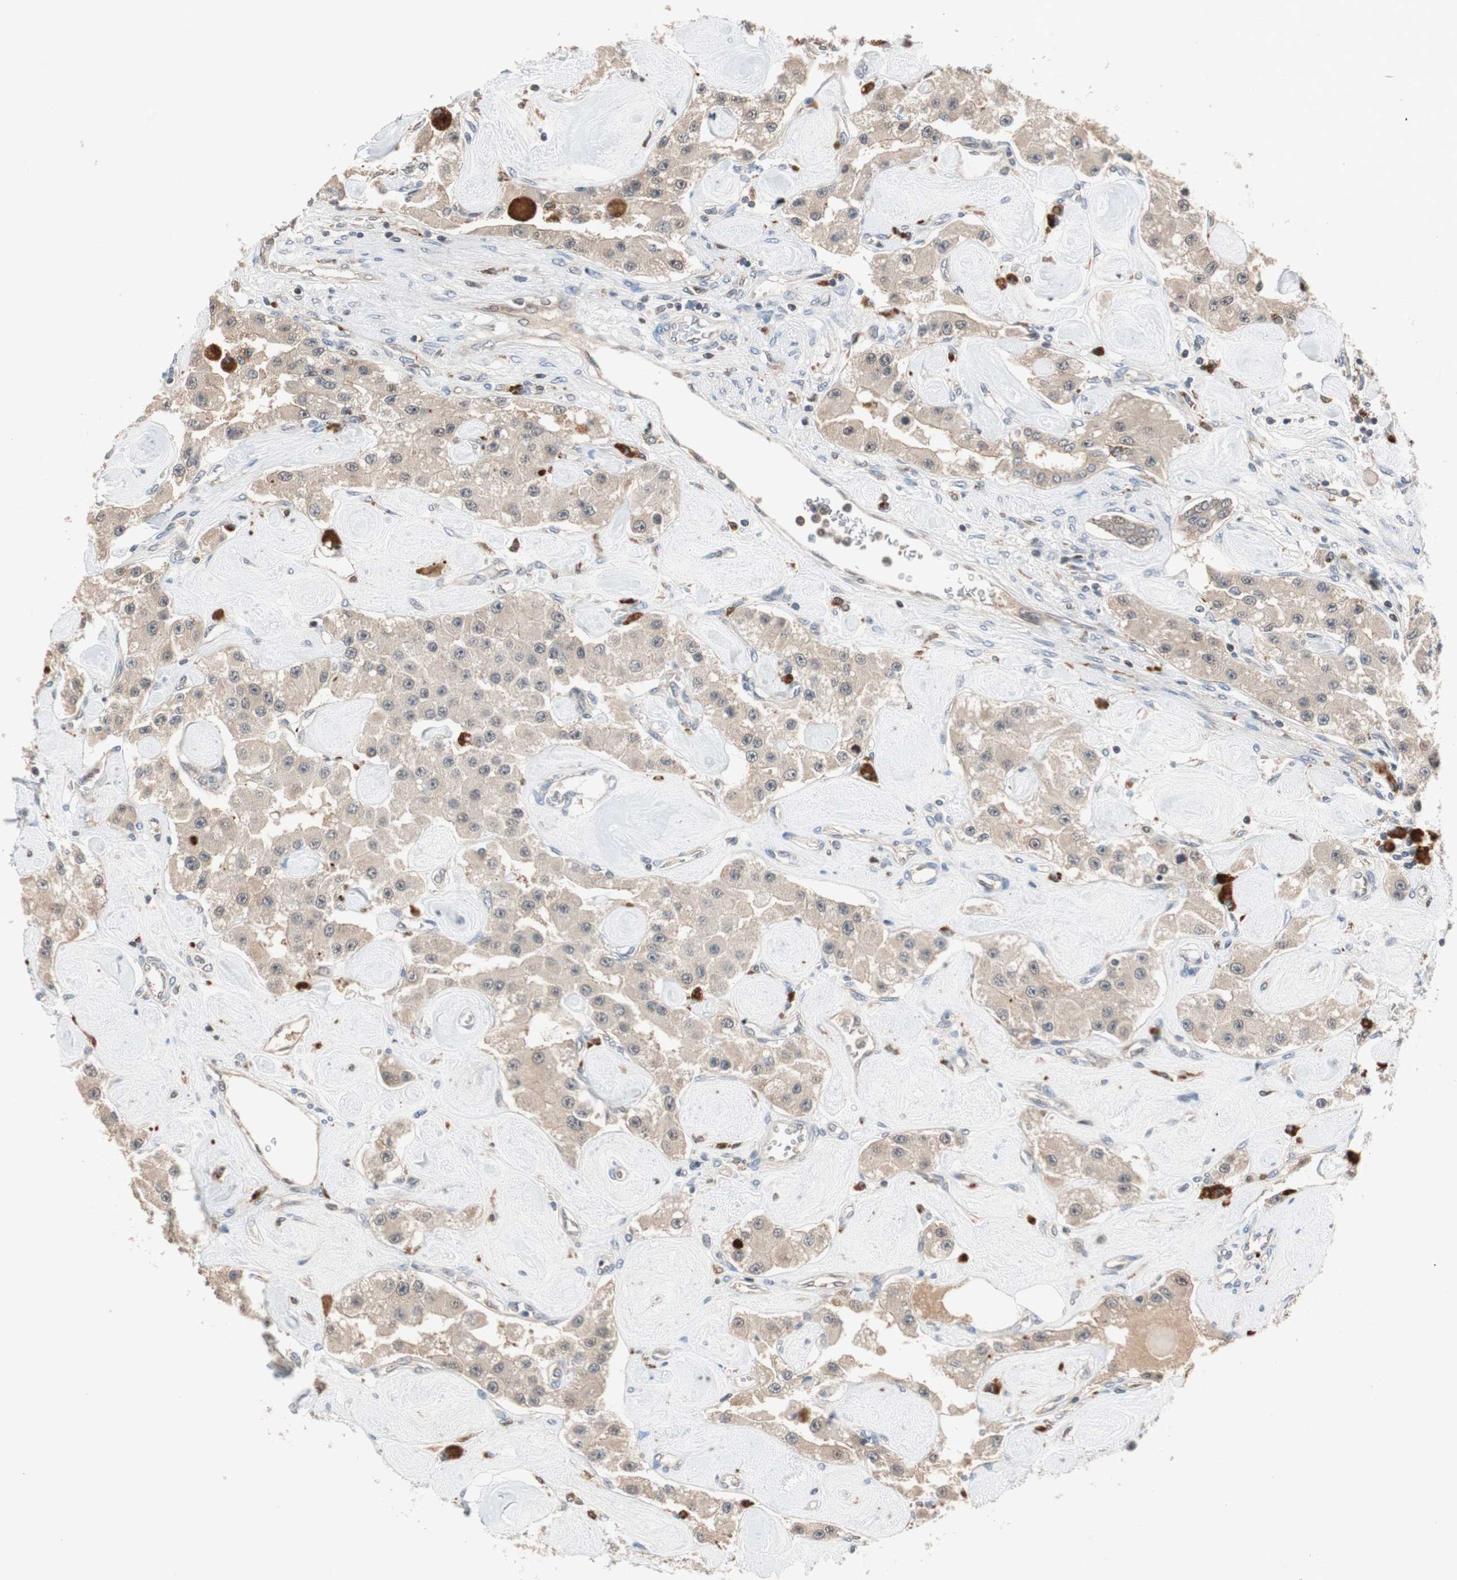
{"staining": {"intensity": "weak", "quantity": ">75%", "location": "cytoplasmic/membranous"}, "tissue": "carcinoid", "cell_type": "Tumor cells", "image_type": "cancer", "snomed": [{"axis": "morphology", "description": "Carcinoid, malignant, NOS"}, {"axis": "topography", "description": "Pancreas"}], "caption": "A brown stain labels weak cytoplasmic/membranous staining of a protein in human carcinoid (malignant) tumor cells.", "gene": "PIK3R3", "patient": {"sex": "male", "age": 41}}